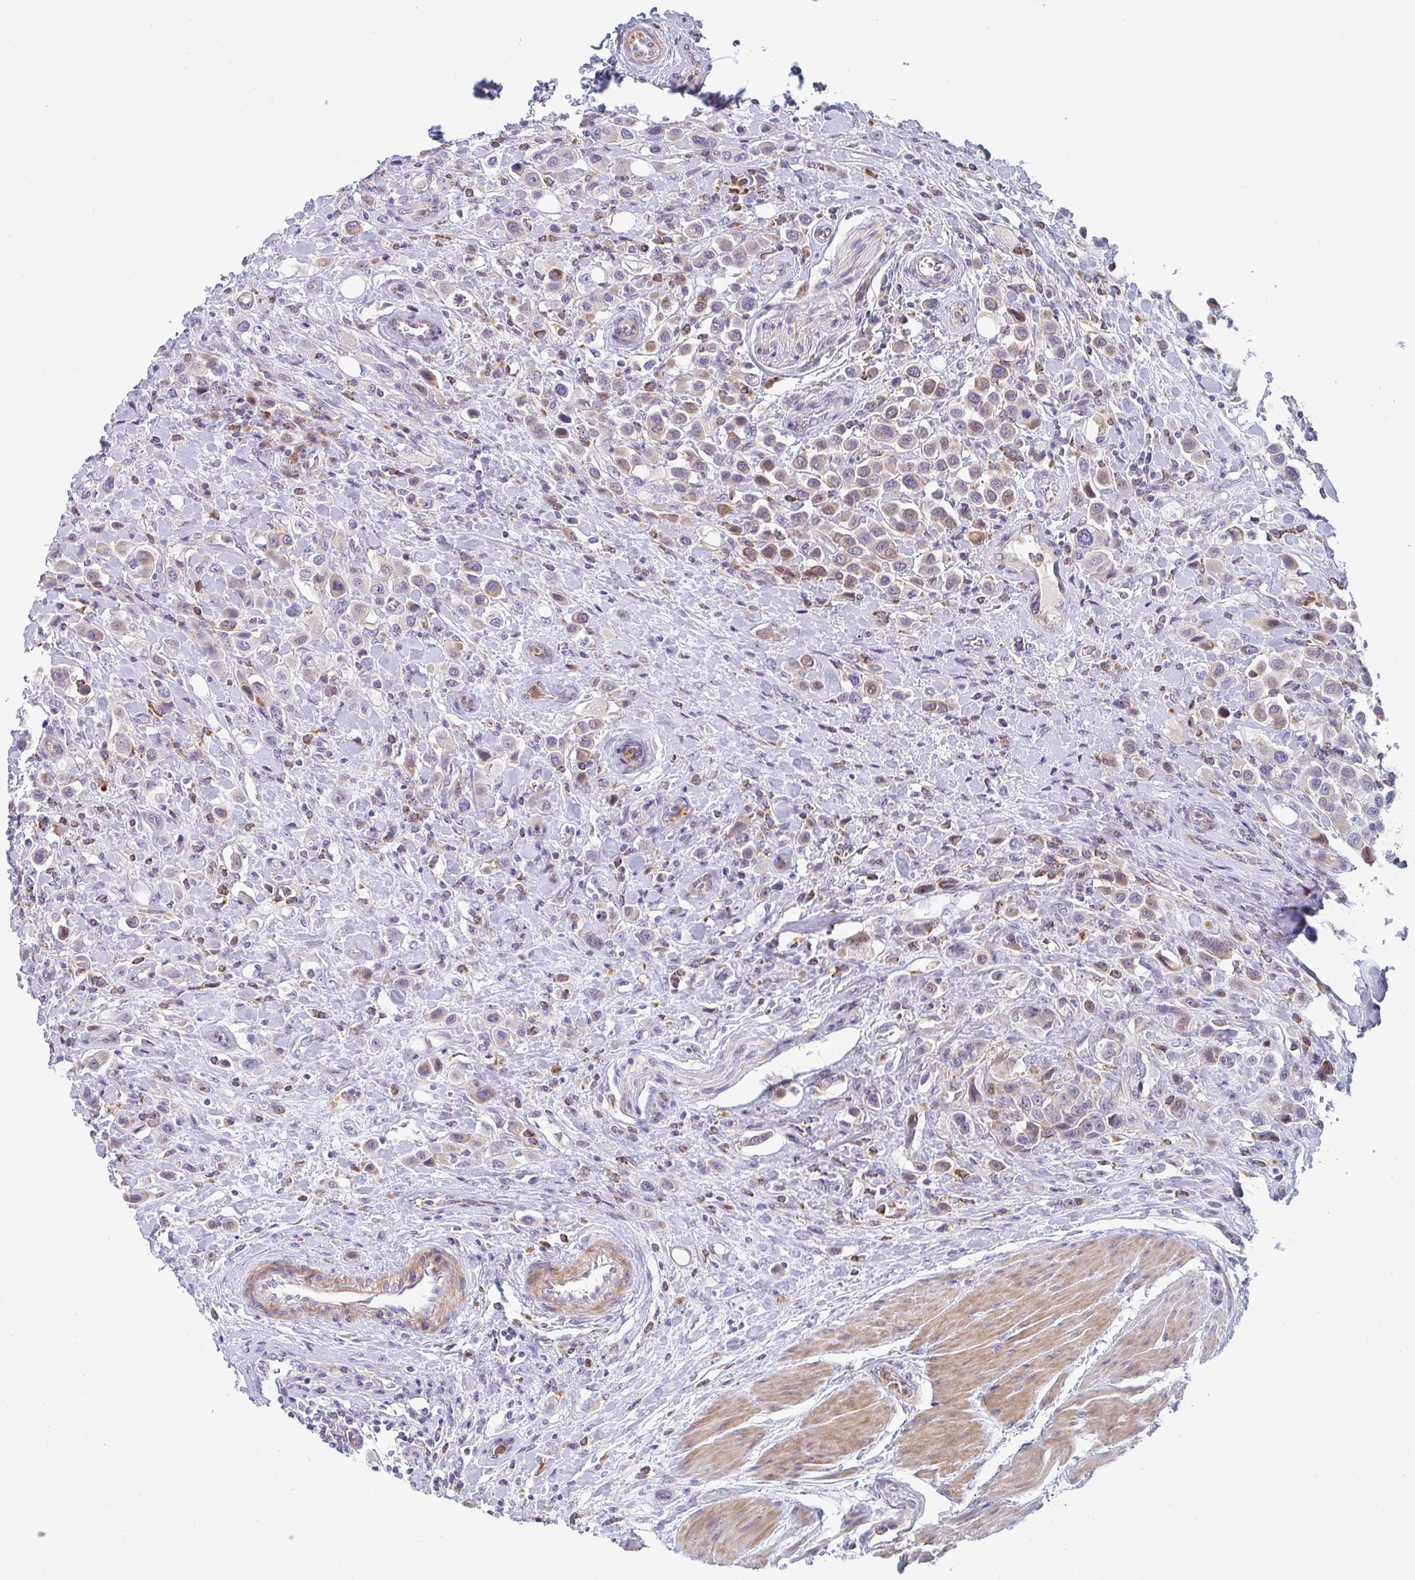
{"staining": {"intensity": "moderate", "quantity": "<25%", "location": "cytoplasmic/membranous"}, "tissue": "urothelial cancer", "cell_type": "Tumor cells", "image_type": "cancer", "snomed": [{"axis": "morphology", "description": "Urothelial carcinoma, High grade"}, {"axis": "topography", "description": "Urinary bladder"}], "caption": "Urothelial cancer stained with a protein marker shows moderate staining in tumor cells.", "gene": "KLHL33", "patient": {"sex": "male", "age": 50}}